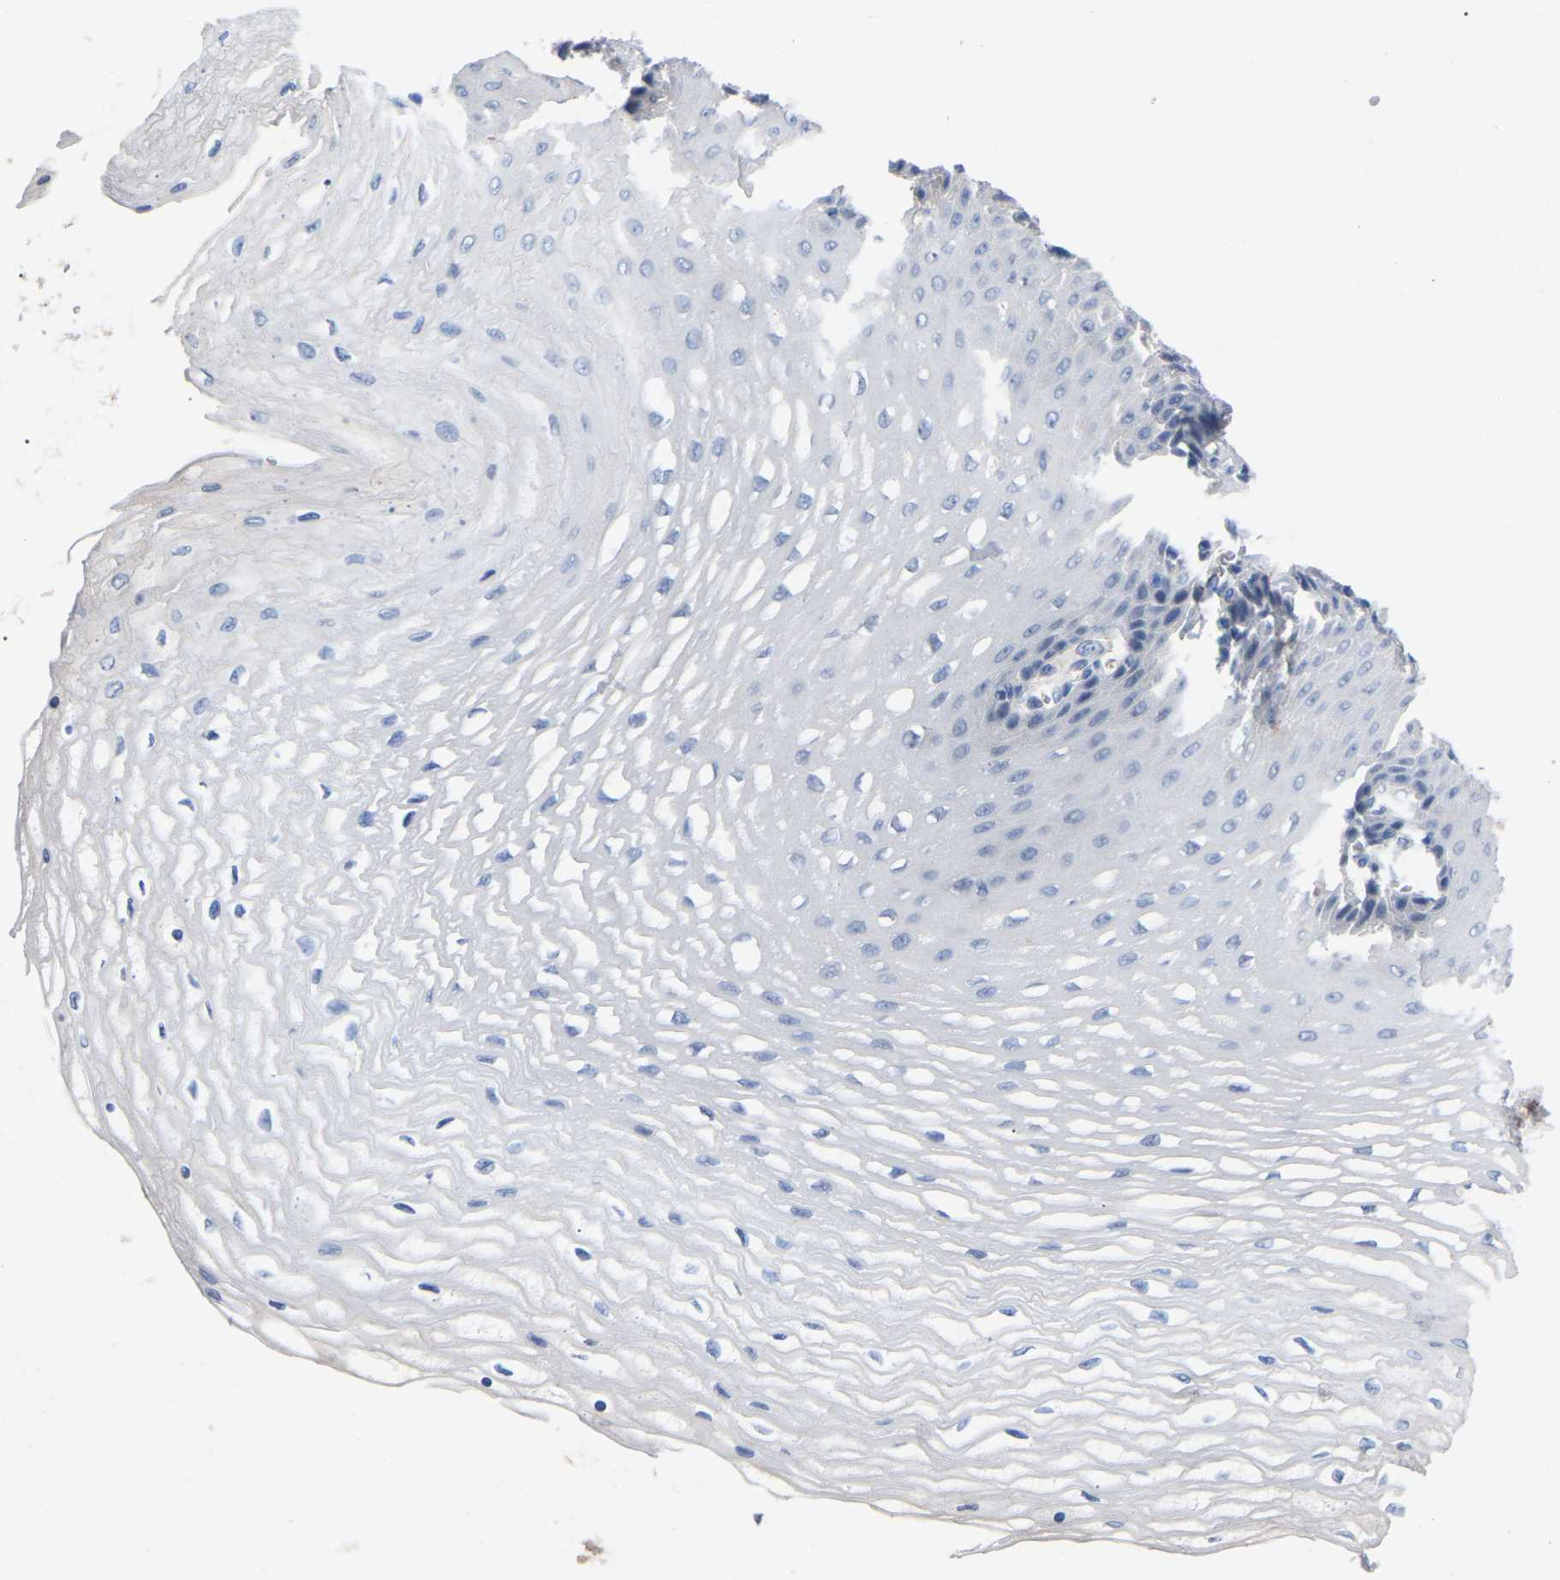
{"staining": {"intensity": "negative", "quantity": "none", "location": "none"}, "tissue": "esophagus", "cell_type": "Squamous epithelial cells", "image_type": "normal", "snomed": [{"axis": "morphology", "description": "Normal tissue, NOS"}, {"axis": "topography", "description": "Esophagus"}], "caption": "Immunohistochemistry image of benign human esophagus stained for a protein (brown), which reveals no staining in squamous epithelial cells. (Immunohistochemistry, brightfield microscopy, high magnification).", "gene": "SMPD2", "patient": {"sex": "female", "age": 72}}